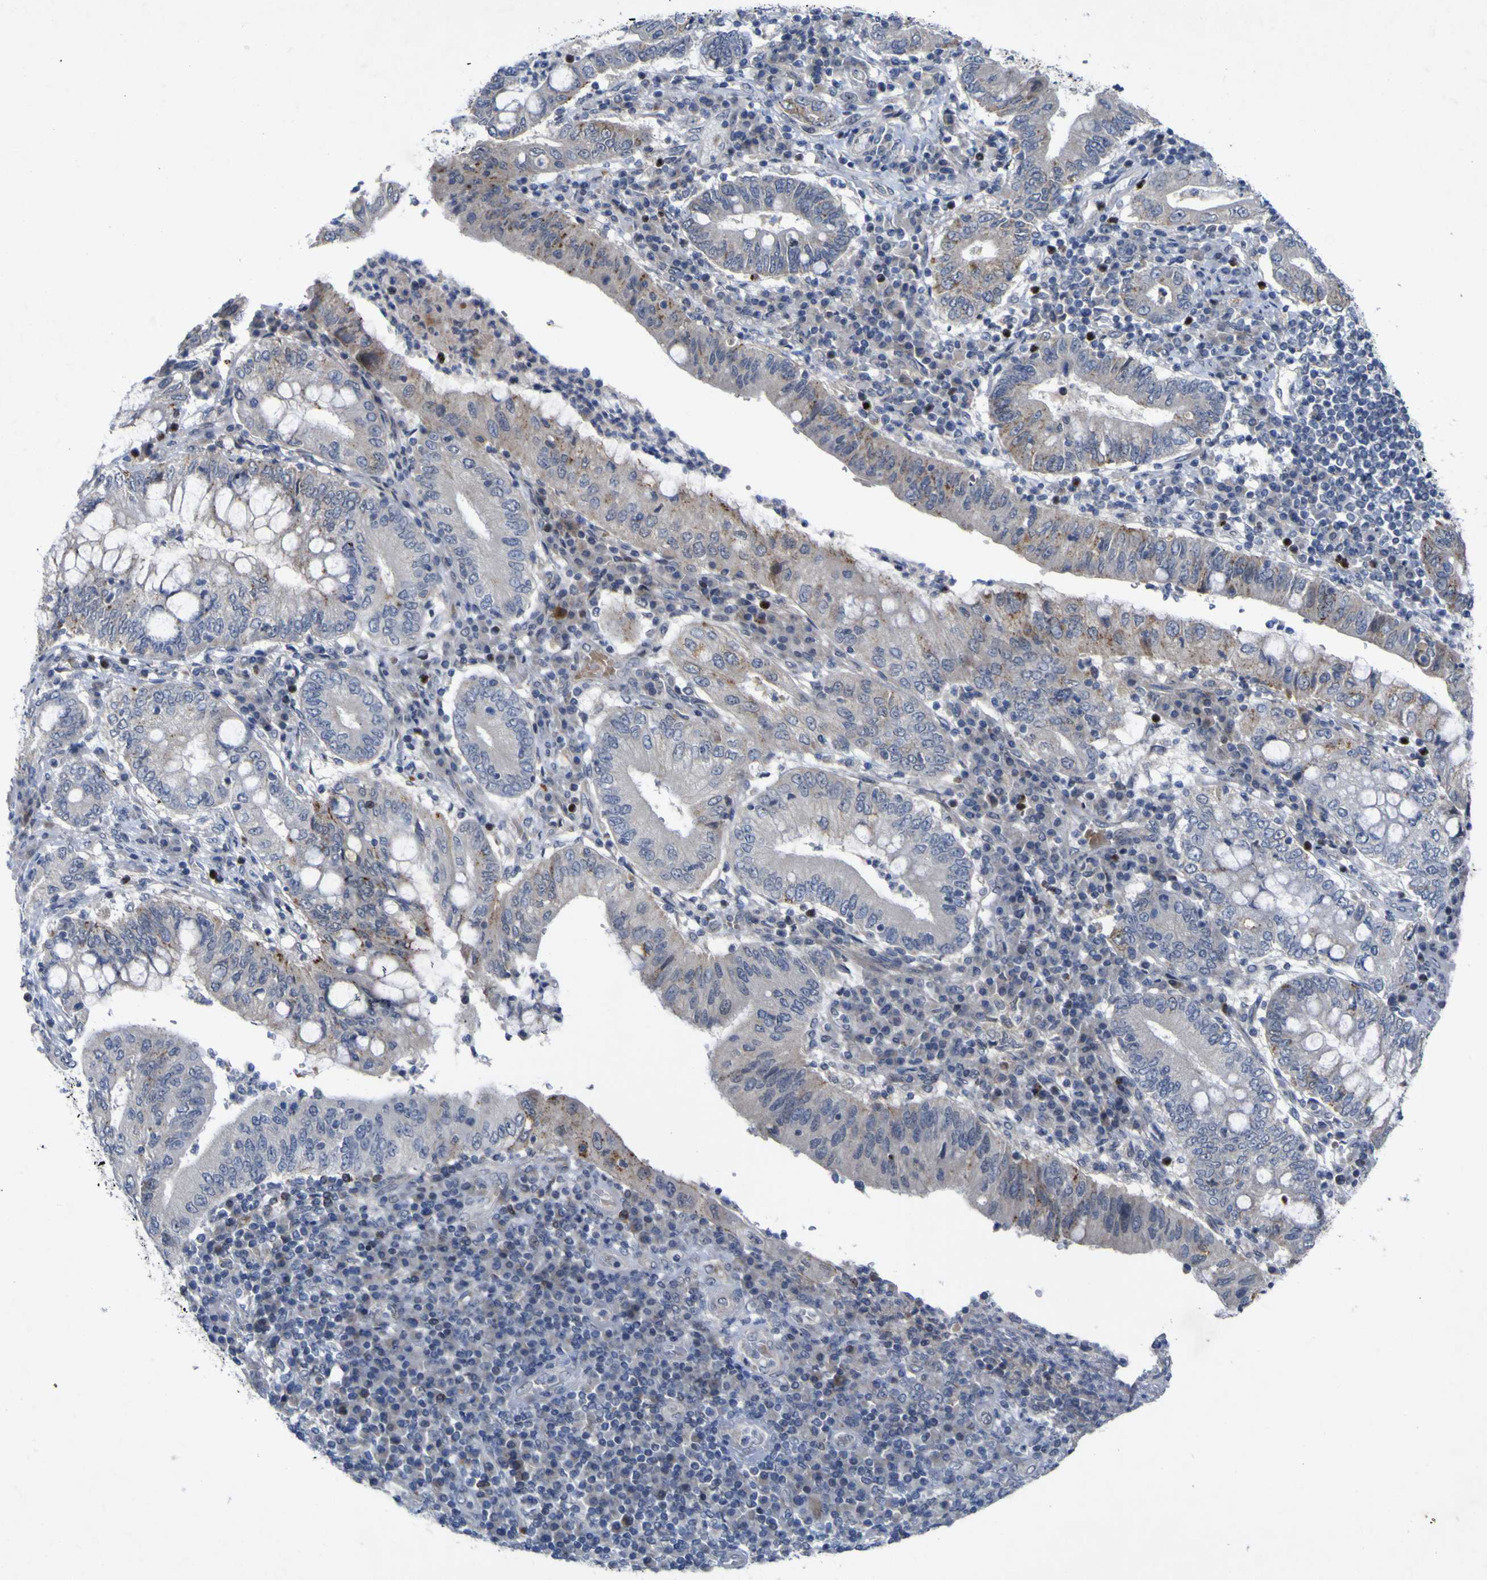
{"staining": {"intensity": "negative", "quantity": "none", "location": "none"}, "tissue": "stomach cancer", "cell_type": "Tumor cells", "image_type": "cancer", "snomed": [{"axis": "morphology", "description": "Normal tissue, NOS"}, {"axis": "morphology", "description": "Adenocarcinoma, NOS"}, {"axis": "topography", "description": "Esophagus"}, {"axis": "topography", "description": "Stomach, upper"}, {"axis": "topography", "description": "Peripheral nerve tissue"}], "caption": "DAB (3,3'-diaminobenzidine) immunohistochemical staining of adenocarcinoma (stomach) demonstrates no significant expression in tumor cells.", "gene": "NAV1", "patient": {"sex": "male", "age": 62}}